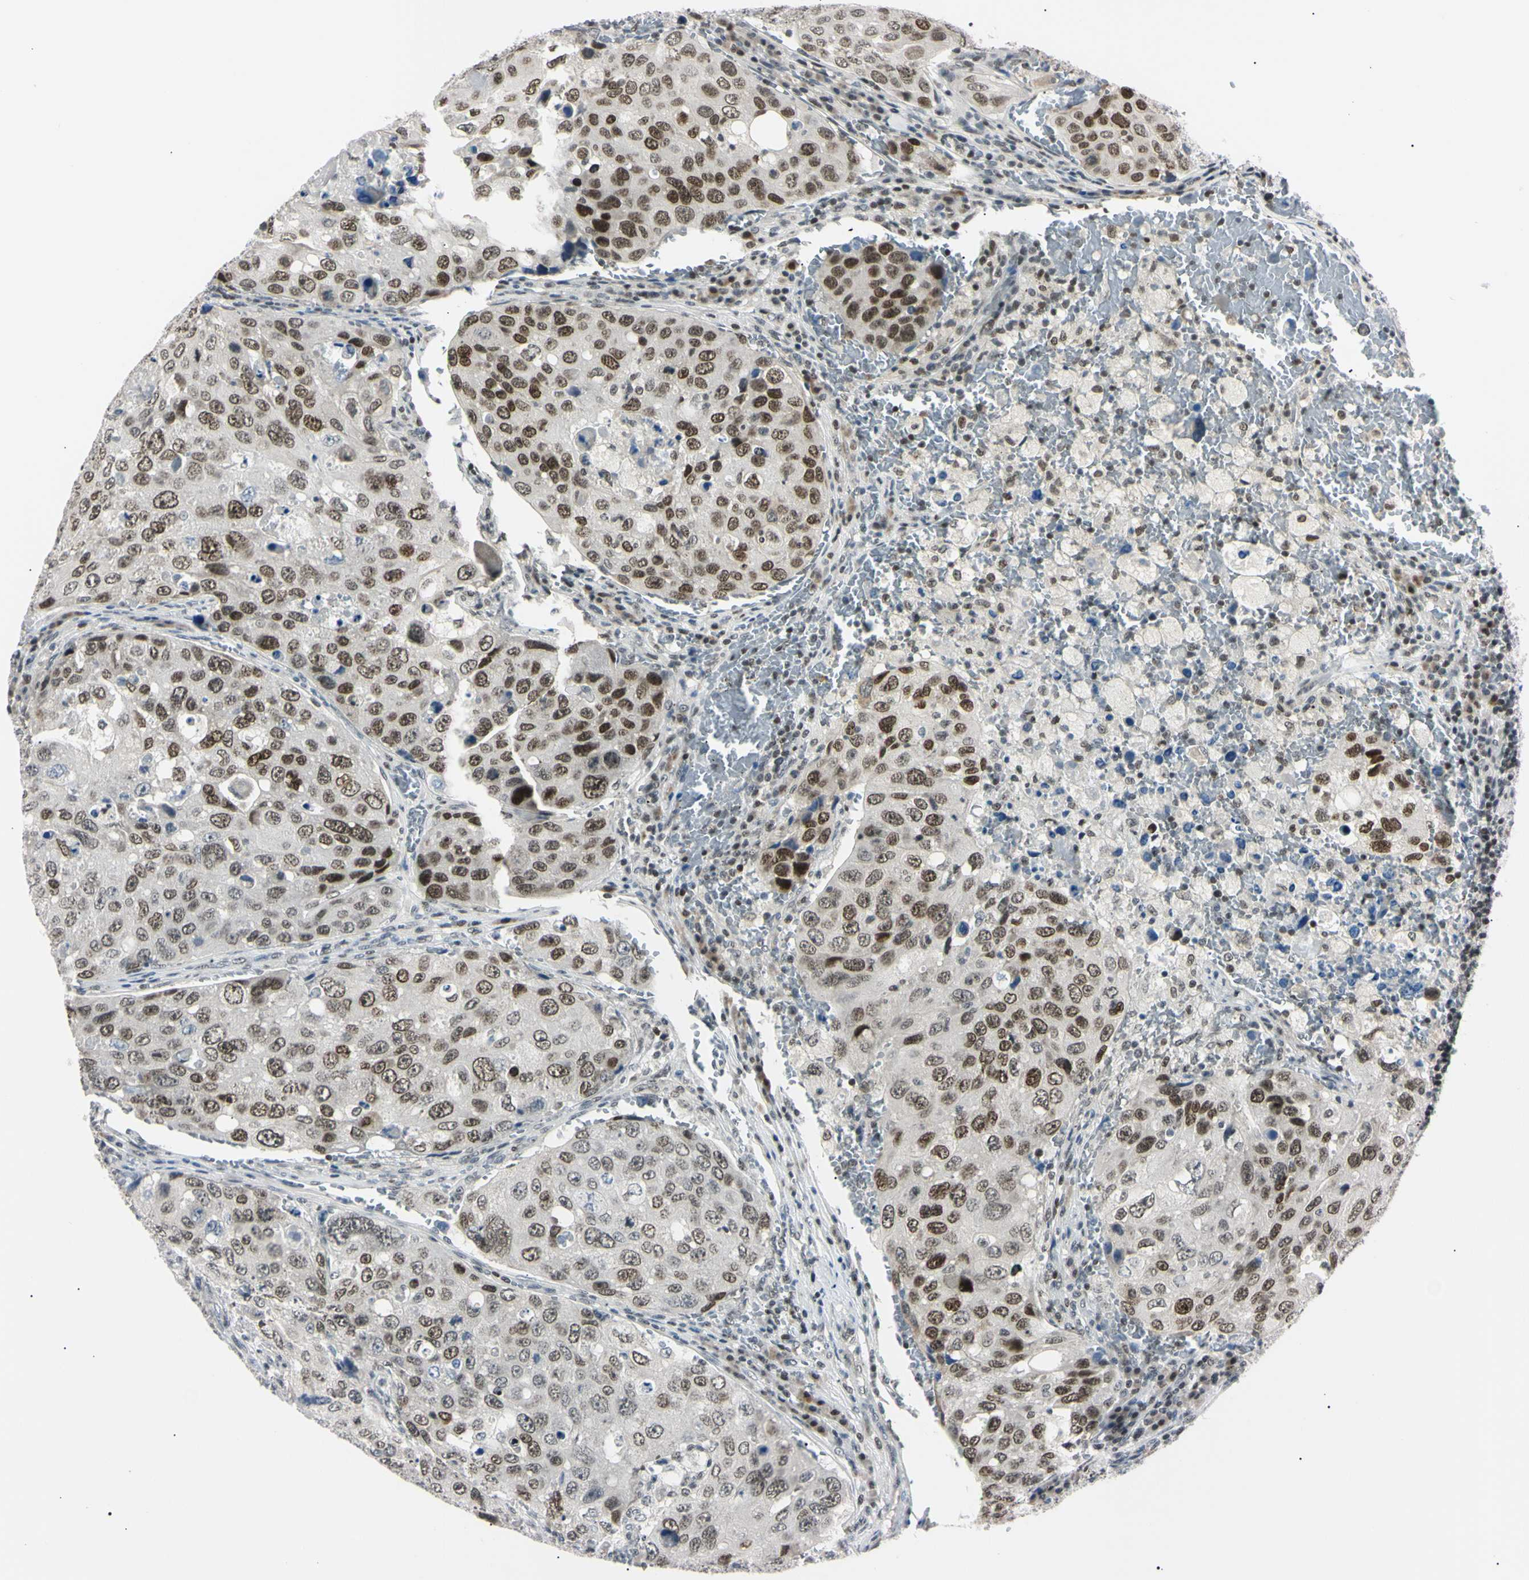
{"staining": {"intensity": "moderate", "quantity": "<25%", "location": "nuclear"}, "tissue": "urothelial cancer", "cell_type": "Tumor cells", "image_type": "cancer", "snomed": [{"axis": "morphology", "description": "Urothelial carcinoma, High grade"}, {"axis": "topography", "description": "Lymph node"}, {"axis": "topography", "description": "Urinary bladder"}], "caption": "Immunohistochemical staining of human urothelial carcinoma (high-grade) exhibits moderate nuclear protein expression in about <25% of tumor cells.", "gene": "C1orf174", "patient": {"sex": "male", "age": 51}}